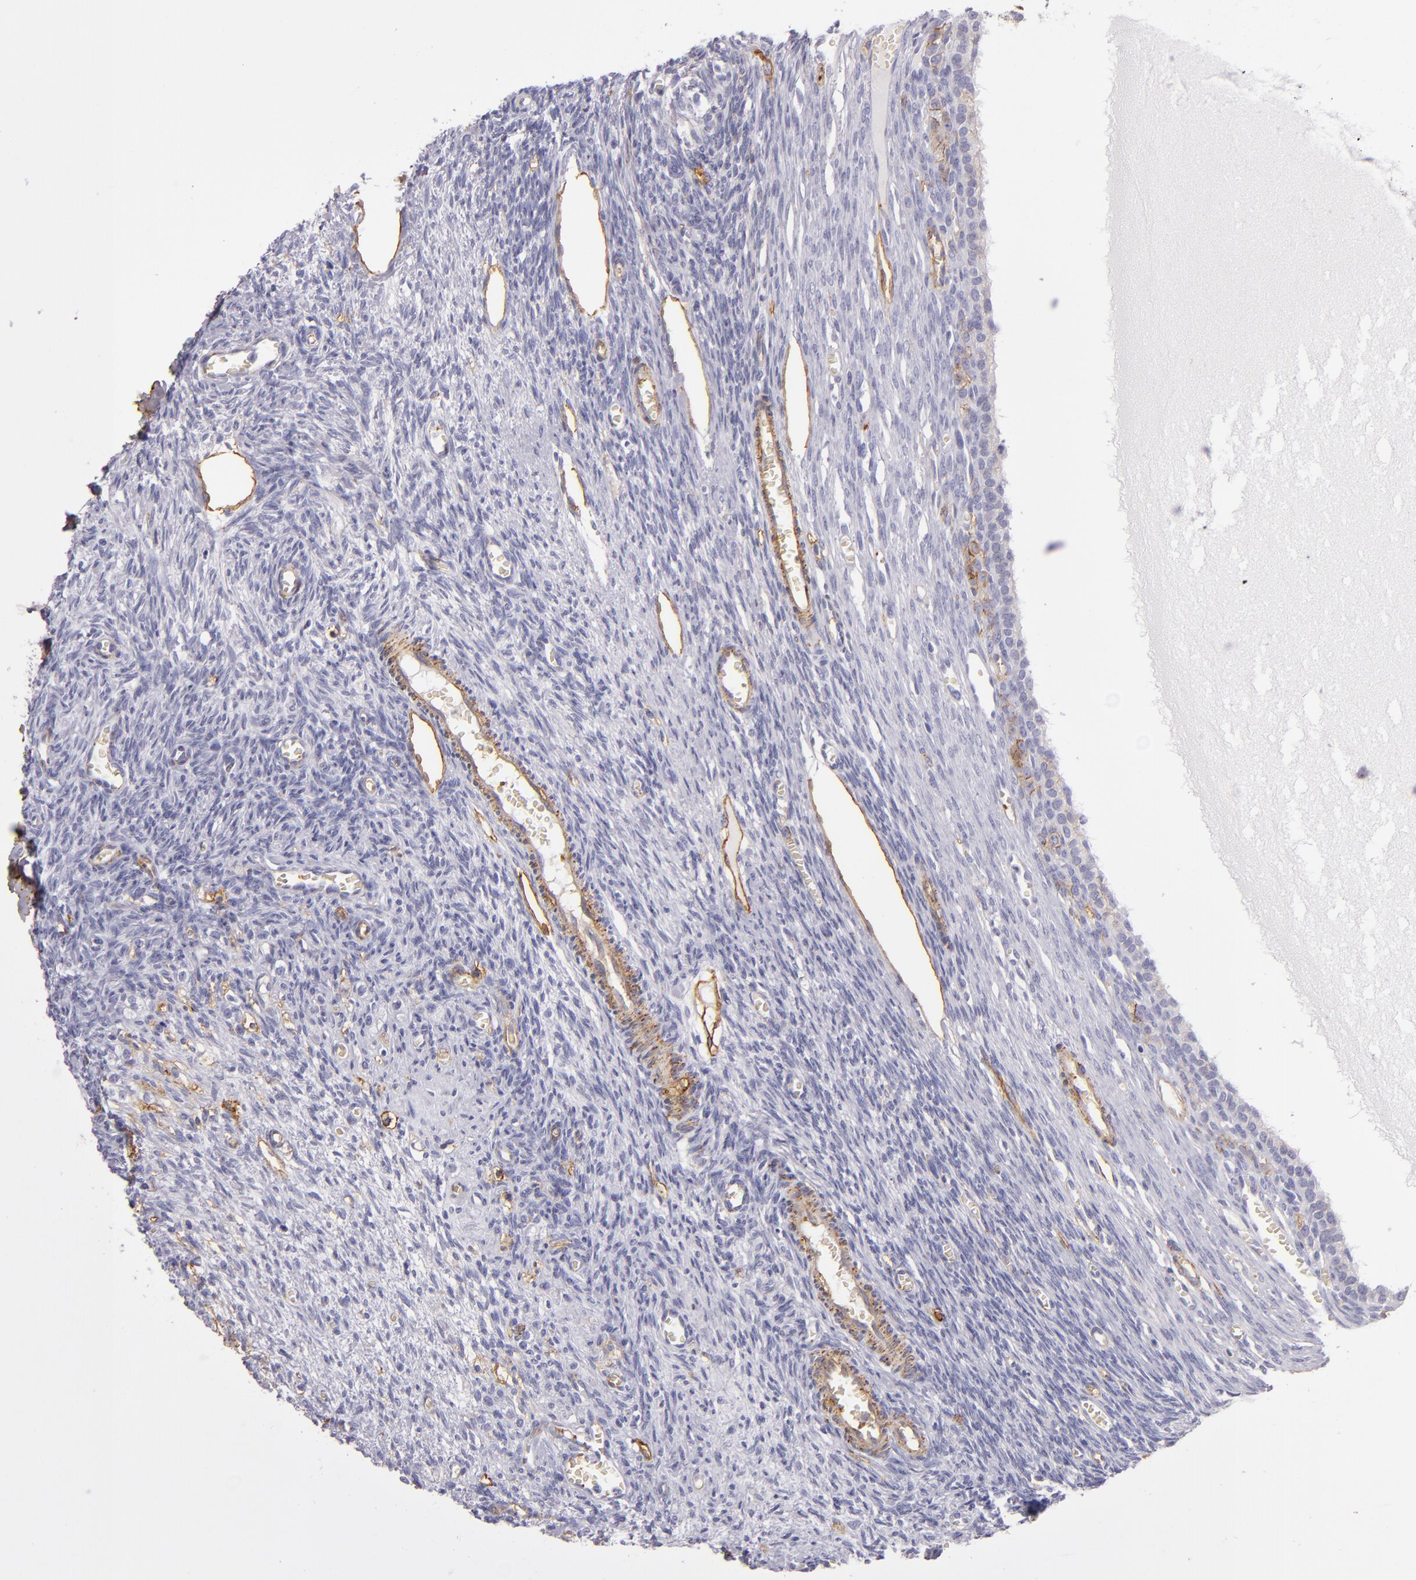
{"staining": {"intensity": "moderate", "quantity": ">75%", "location": "cytoplasmic/membranous"}, "tissue": "ovary", "cell_type": "Follicle cells", "image_type": "normal", "snomed": [{"axis": "morphology", "description": "Normal tissue, NOS"}, {"axis": "topography", "description": "Ovary"}], "caption": "High-power microscopy captured an immunohistochemistry histopathology image of normal ovary, revealing moderate cytoplasmic/membranous staining in about >75% of follicle cells.", "gene": "CD9", "patient": {"sex": "female", "age": 27}}